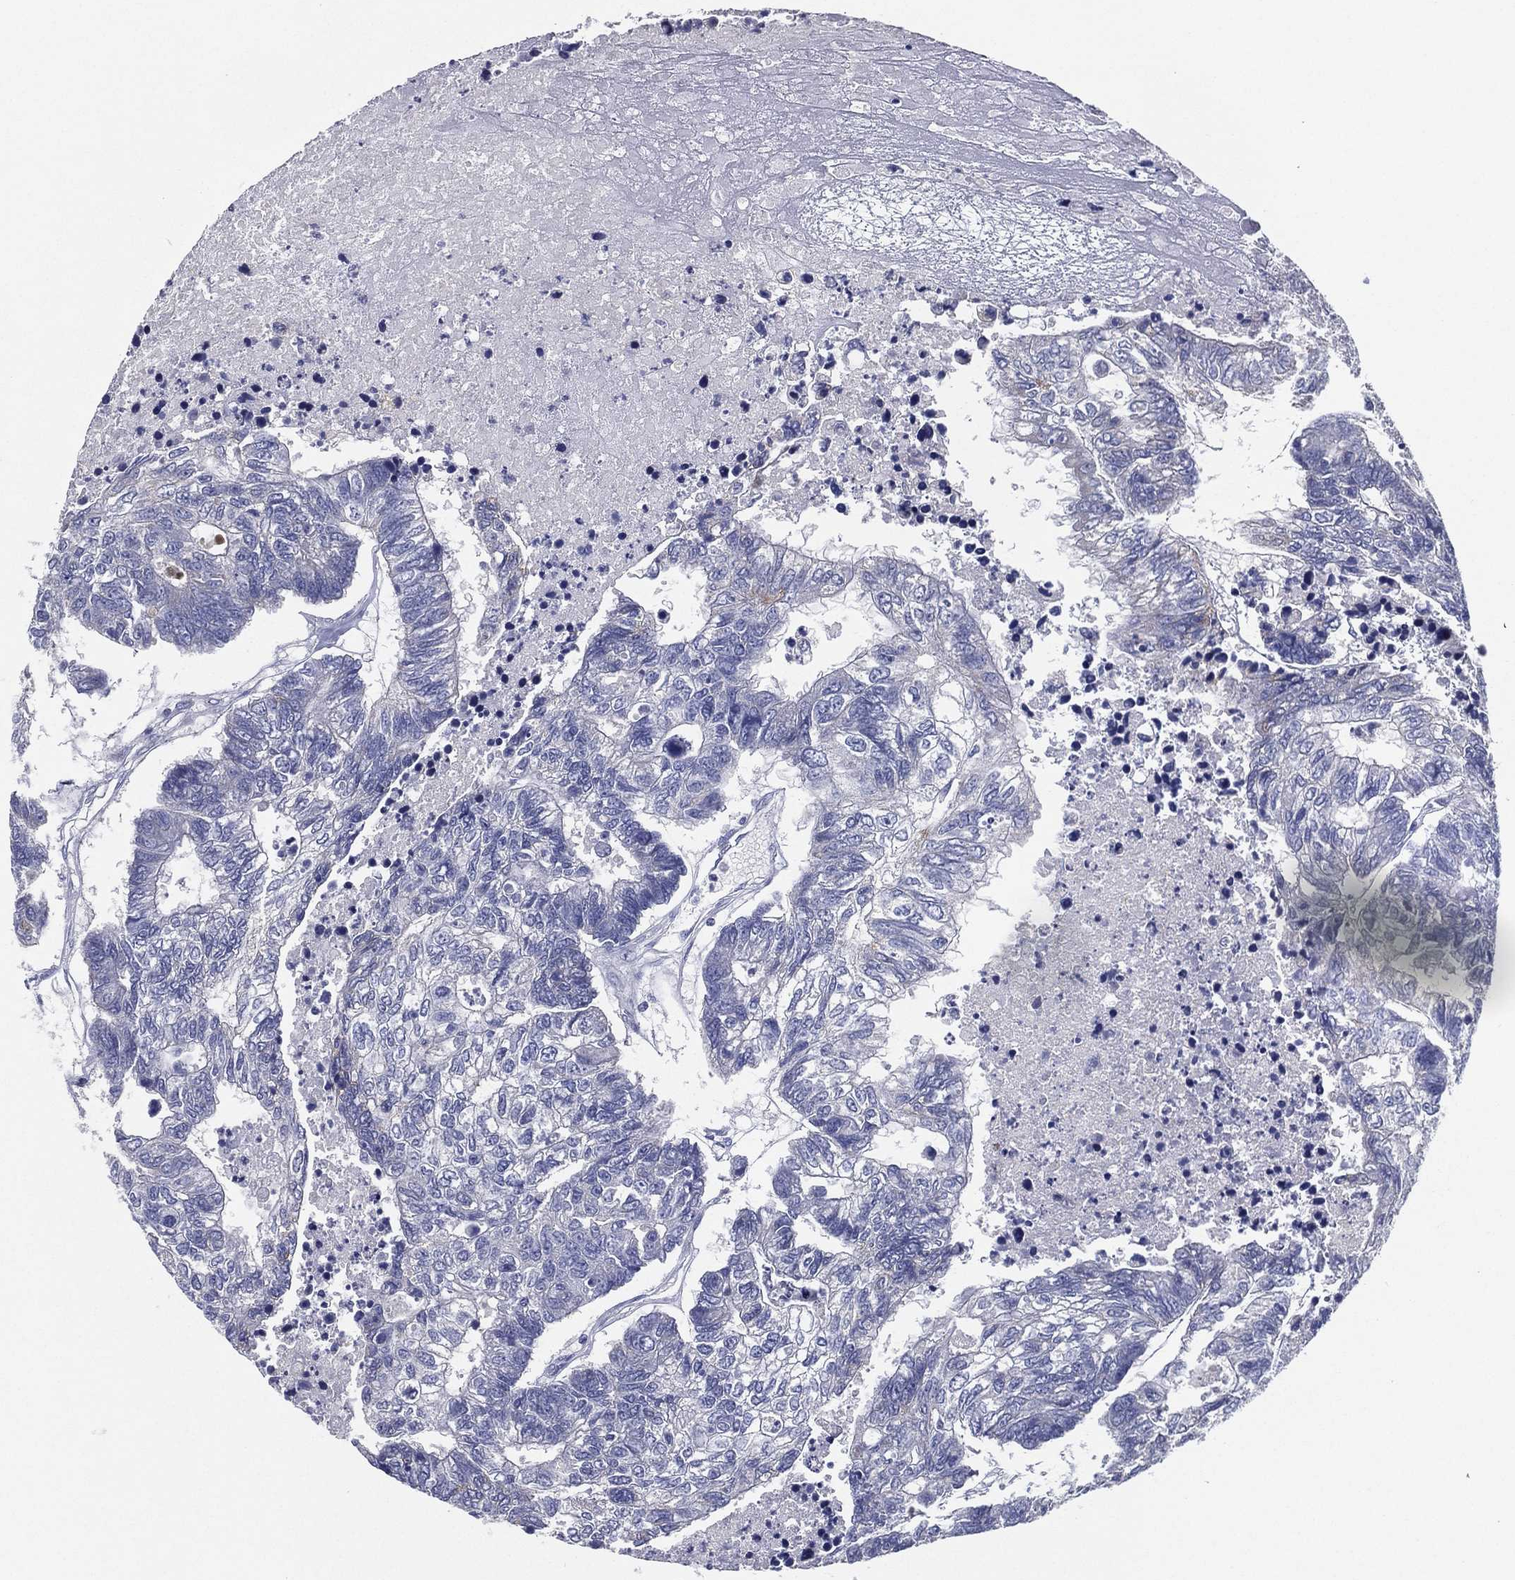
{"staining": {"intensity": "negative", "quantity": "none", "location": "none"}, "tissue": "colorectal cancer", "cell_type": "Tumor cells", "image_type": "cancer", "snomed": [{"axis": "morphology", "description": "Adenocarcinoma, NOS"}, {"axis": "topography", "description": "Colon"}], "caption": "Human colorectal adenocarcinoma stained for a protein using IHC reveals no positivity in tumor cells.", "gene": "SLC13A4", "patient": {"sex": "female", "age": 48}}